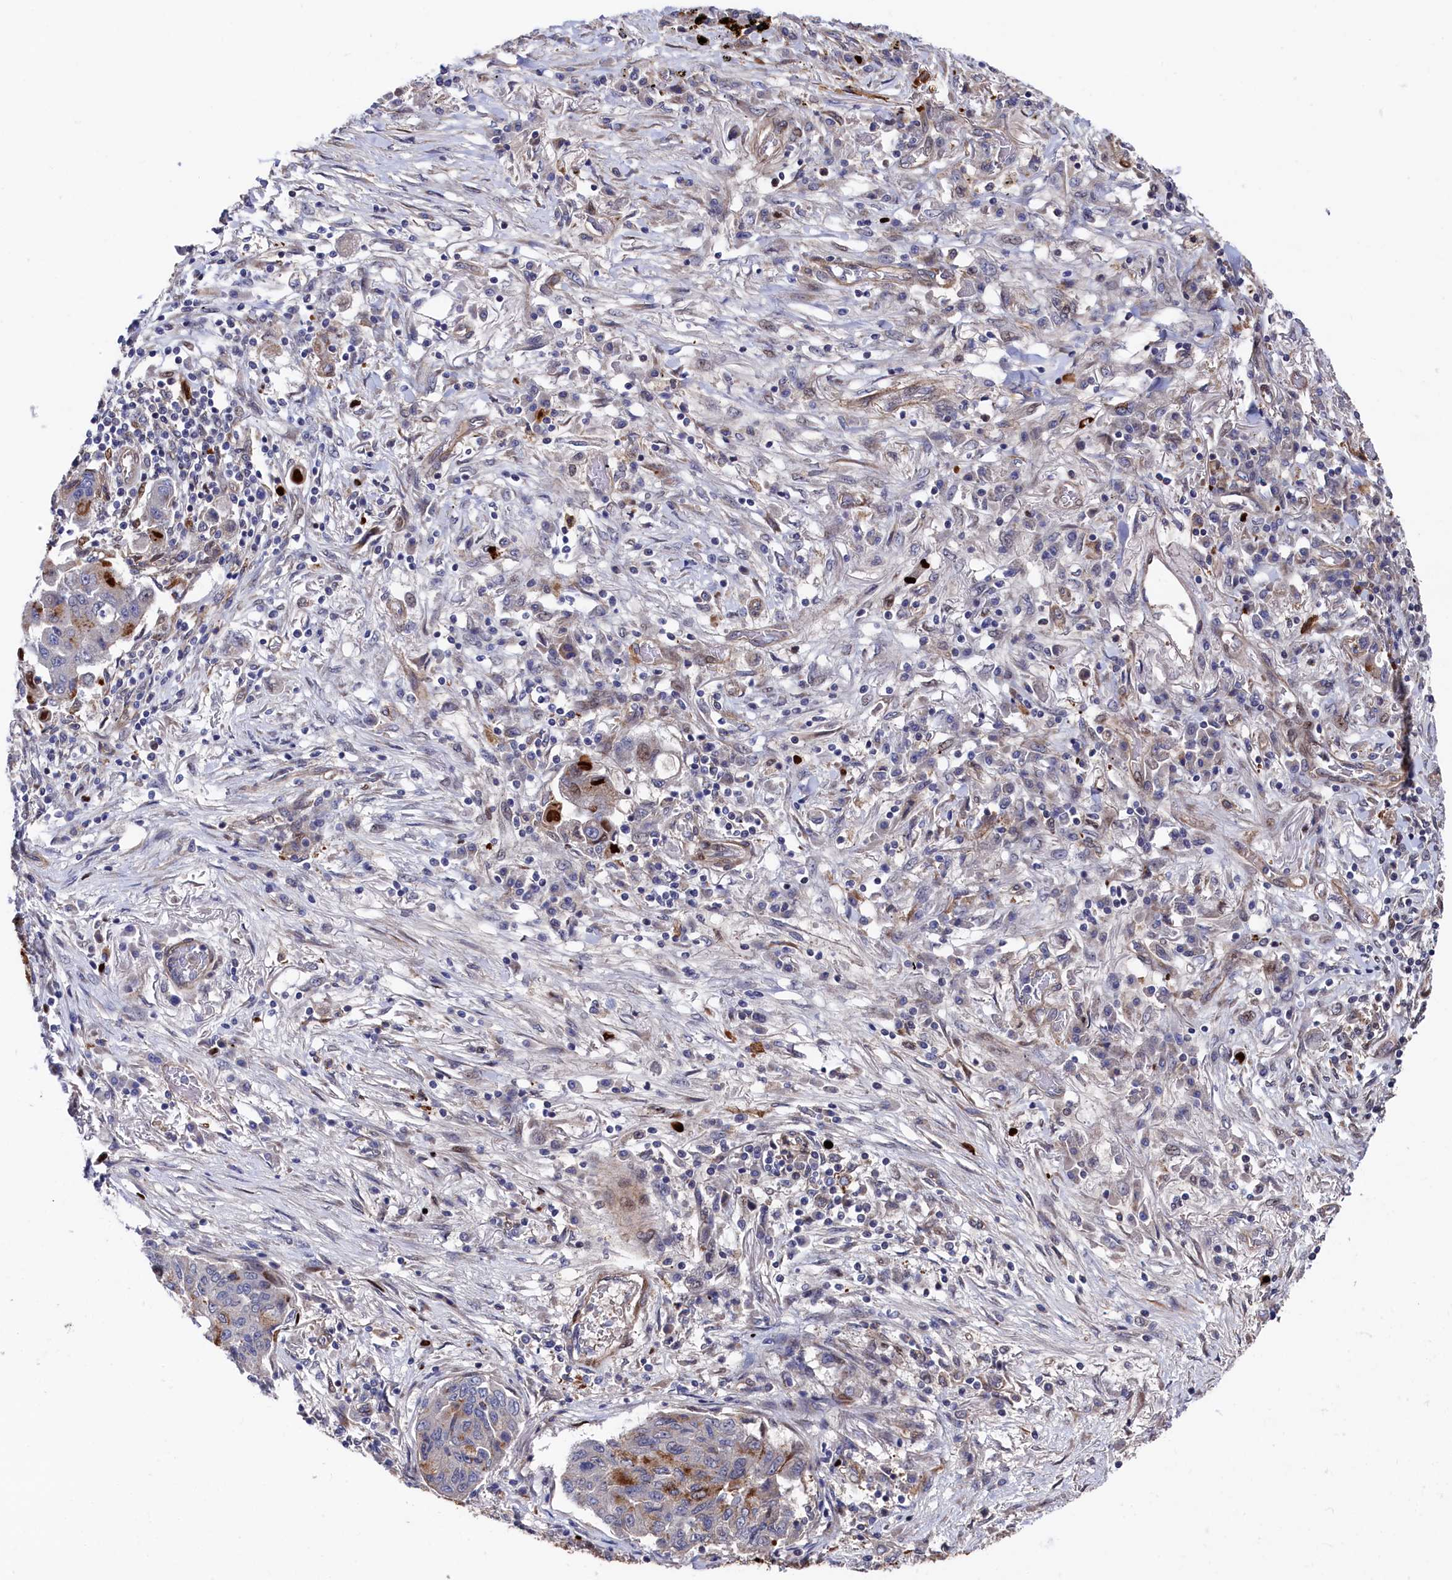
{"staining": {"intensity": "moderate", "quantity": "<25%", "location": "cytoplasmic/membranous"}, "tissue": "lung cancer", "cell_type": "Tumor cells", "image_type": "cancer", "snomed": [{"axis": "morphology", "description": "Squamous cell carcinoma, NOS"}, {"axis": "topography", "description": "Lung"}], "caption": "Human lung cancer (squamous cell carcinoma) stained with a protein marker exhibits moderate staining in tumor cells.", "gene": "ZNF891", "patient": {"sex": "male", "age": 74}}